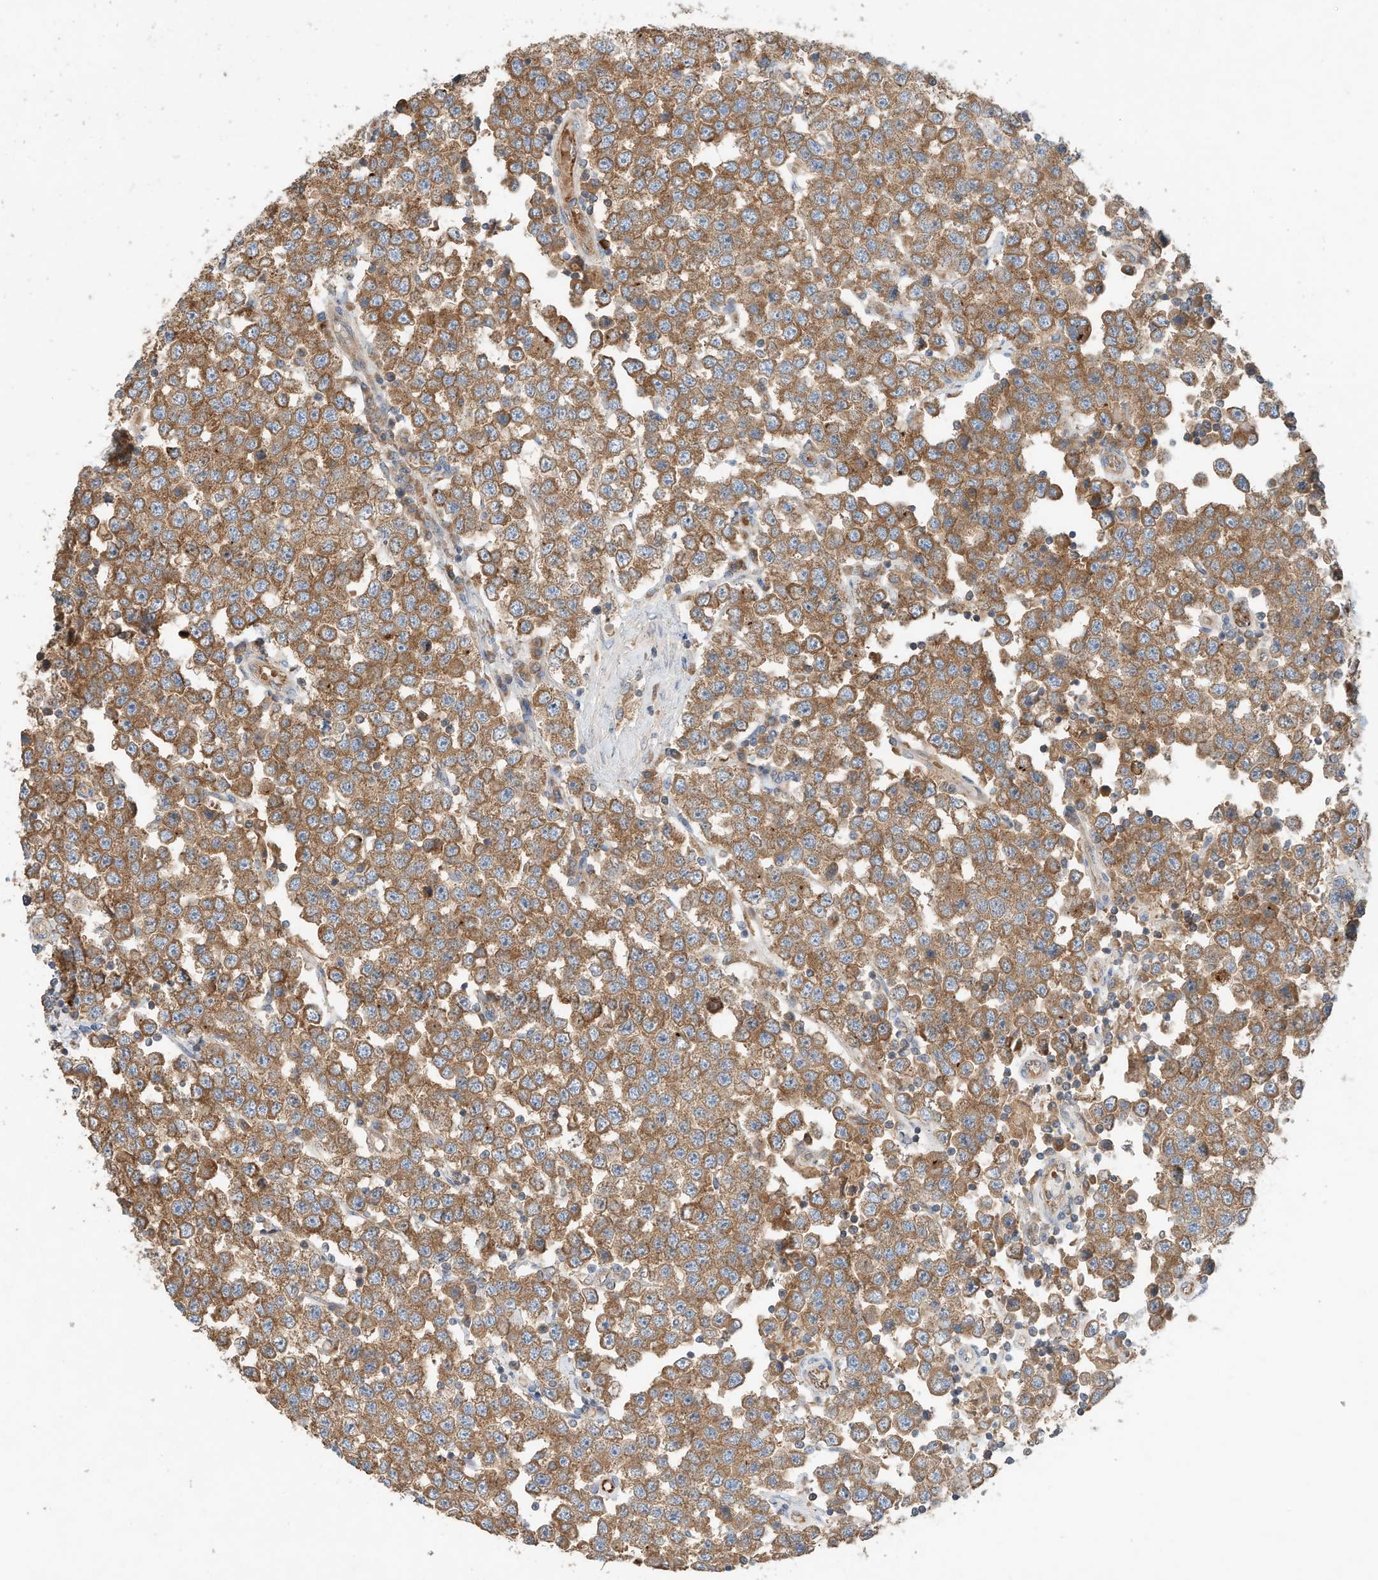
{"staining": {"intensity": "moderate", "quantity": ">75%", "location": "cytoplasmic/membranous"}, "tissue": "testis cancer", "cell_type": "Tumor cells", "image_type": "cancer", "snomed": [{"axis": "morphology", "description": "Seminoma, NOS"}, {"axis": "topography", "description": "Testis"}], "caption": "The micrograph demonstrates staining of testis seminoma, revealing moderate cytoplasmic/membranous protein expression (brown color) within tumor cells. (Brightfield microscopy of DAB IHC at high magnification).", "gene": "CPAMD8", "patient": {"sex": "male", "age": 28}}